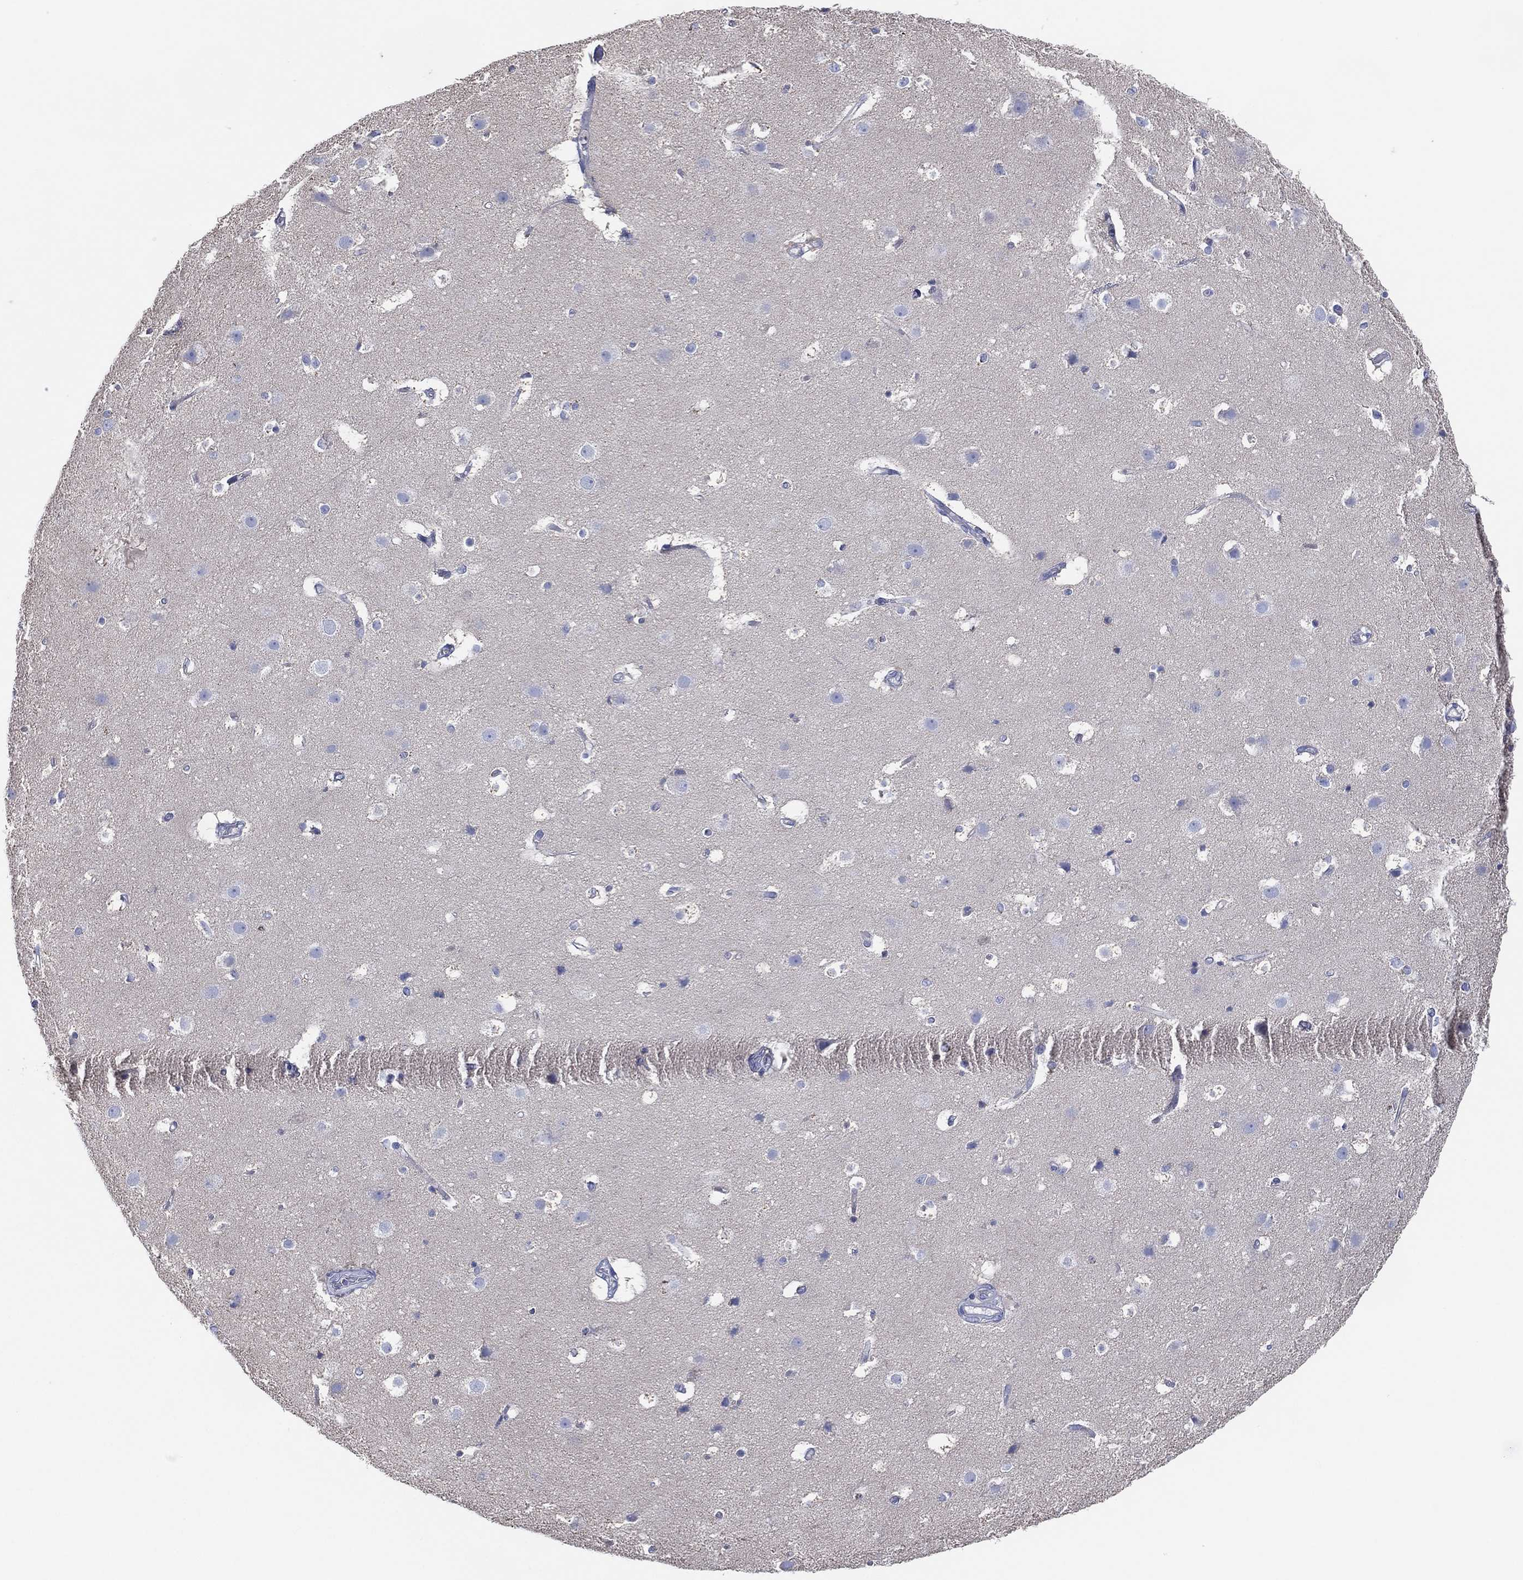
{"staining": {"intensity": "negative", "quantity": "none", "location": "none"}, "tissue": "cerebral cortex", "cell_type": "Endothelial cells", "image_type": "normal", "snomed": [{"axis": "morphology", "description": "Normal tissue, NOS"}, {"axis": "topography", "description": "Cerebral cortex"}], "caption": "Immunohistochemistry (IHC) micrograph of normal cerebral cortex: human cerebral cortex stained with DAB (3,3'-diaminobenzidine) reveals no significant protein staining in endothelial cells. (DAB (3,3'-diaminobenzidine) IHC, high magnification).", "gene": "CFTR", "patient": {"sex": "female", "age": 52}}